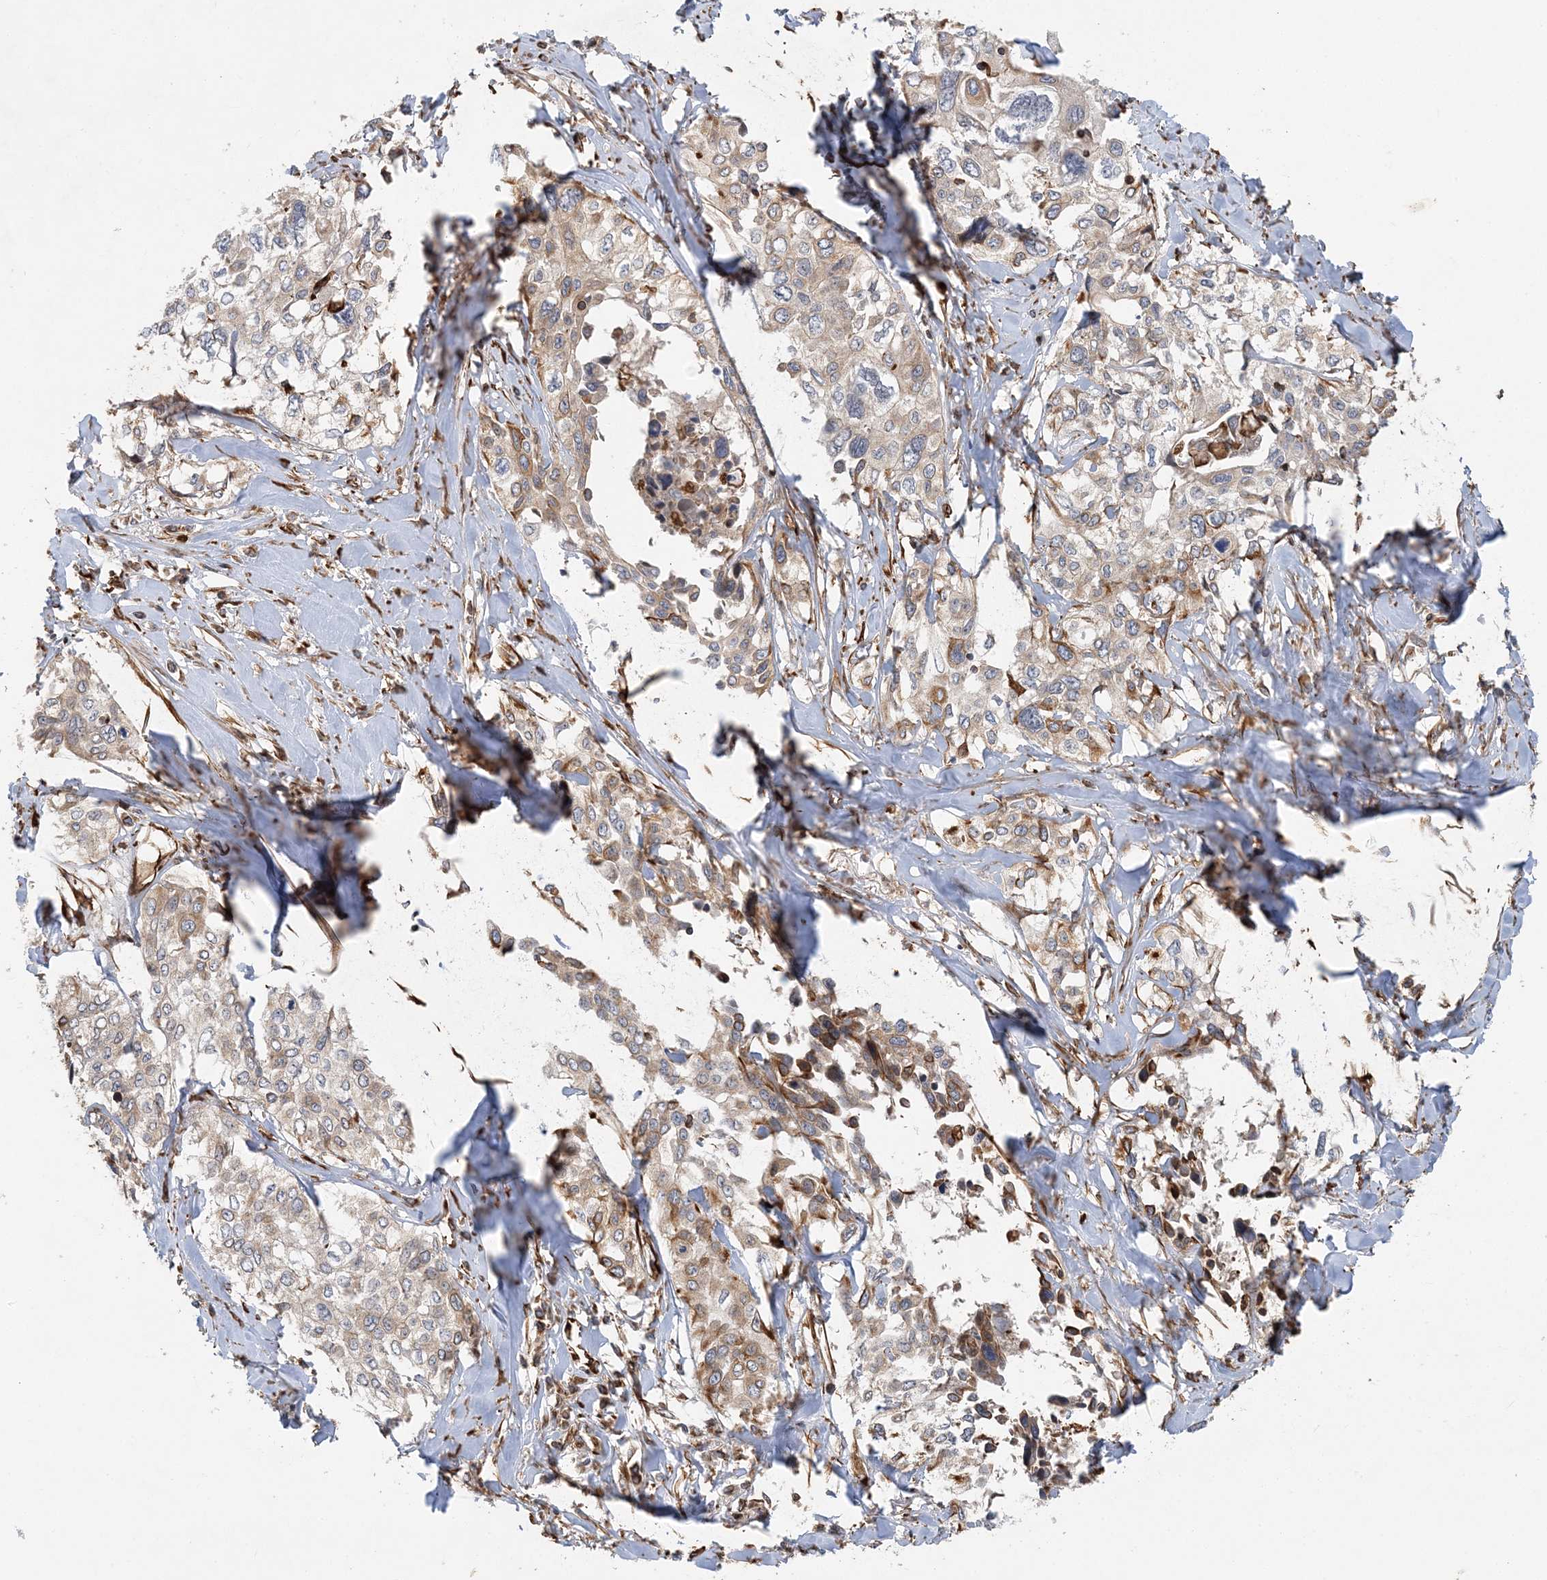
{"staining": {"intensity": "moderate", "quantity": "25%-75%", "location": "cytoplasmic/membranous"}, "tissue": "cervical cancer", "cell_type": "Tumor cells", "image_type": "cancer", "snomed": [{"axis": "morphology", "description": "Squamous cell carcinoma, NOS"}, {"axis": "topography", "description": "Cervix"}], "caption": "High-power microscopy captured an IHC histopathology image of squamous cell carcinoma (cervical), revealing moderate cytoplasmic/membranous staining in approximately 25%-75% of tumor cells.", "gene": "FAM114A2", "patient": {"sex": "female", "age": 31}}